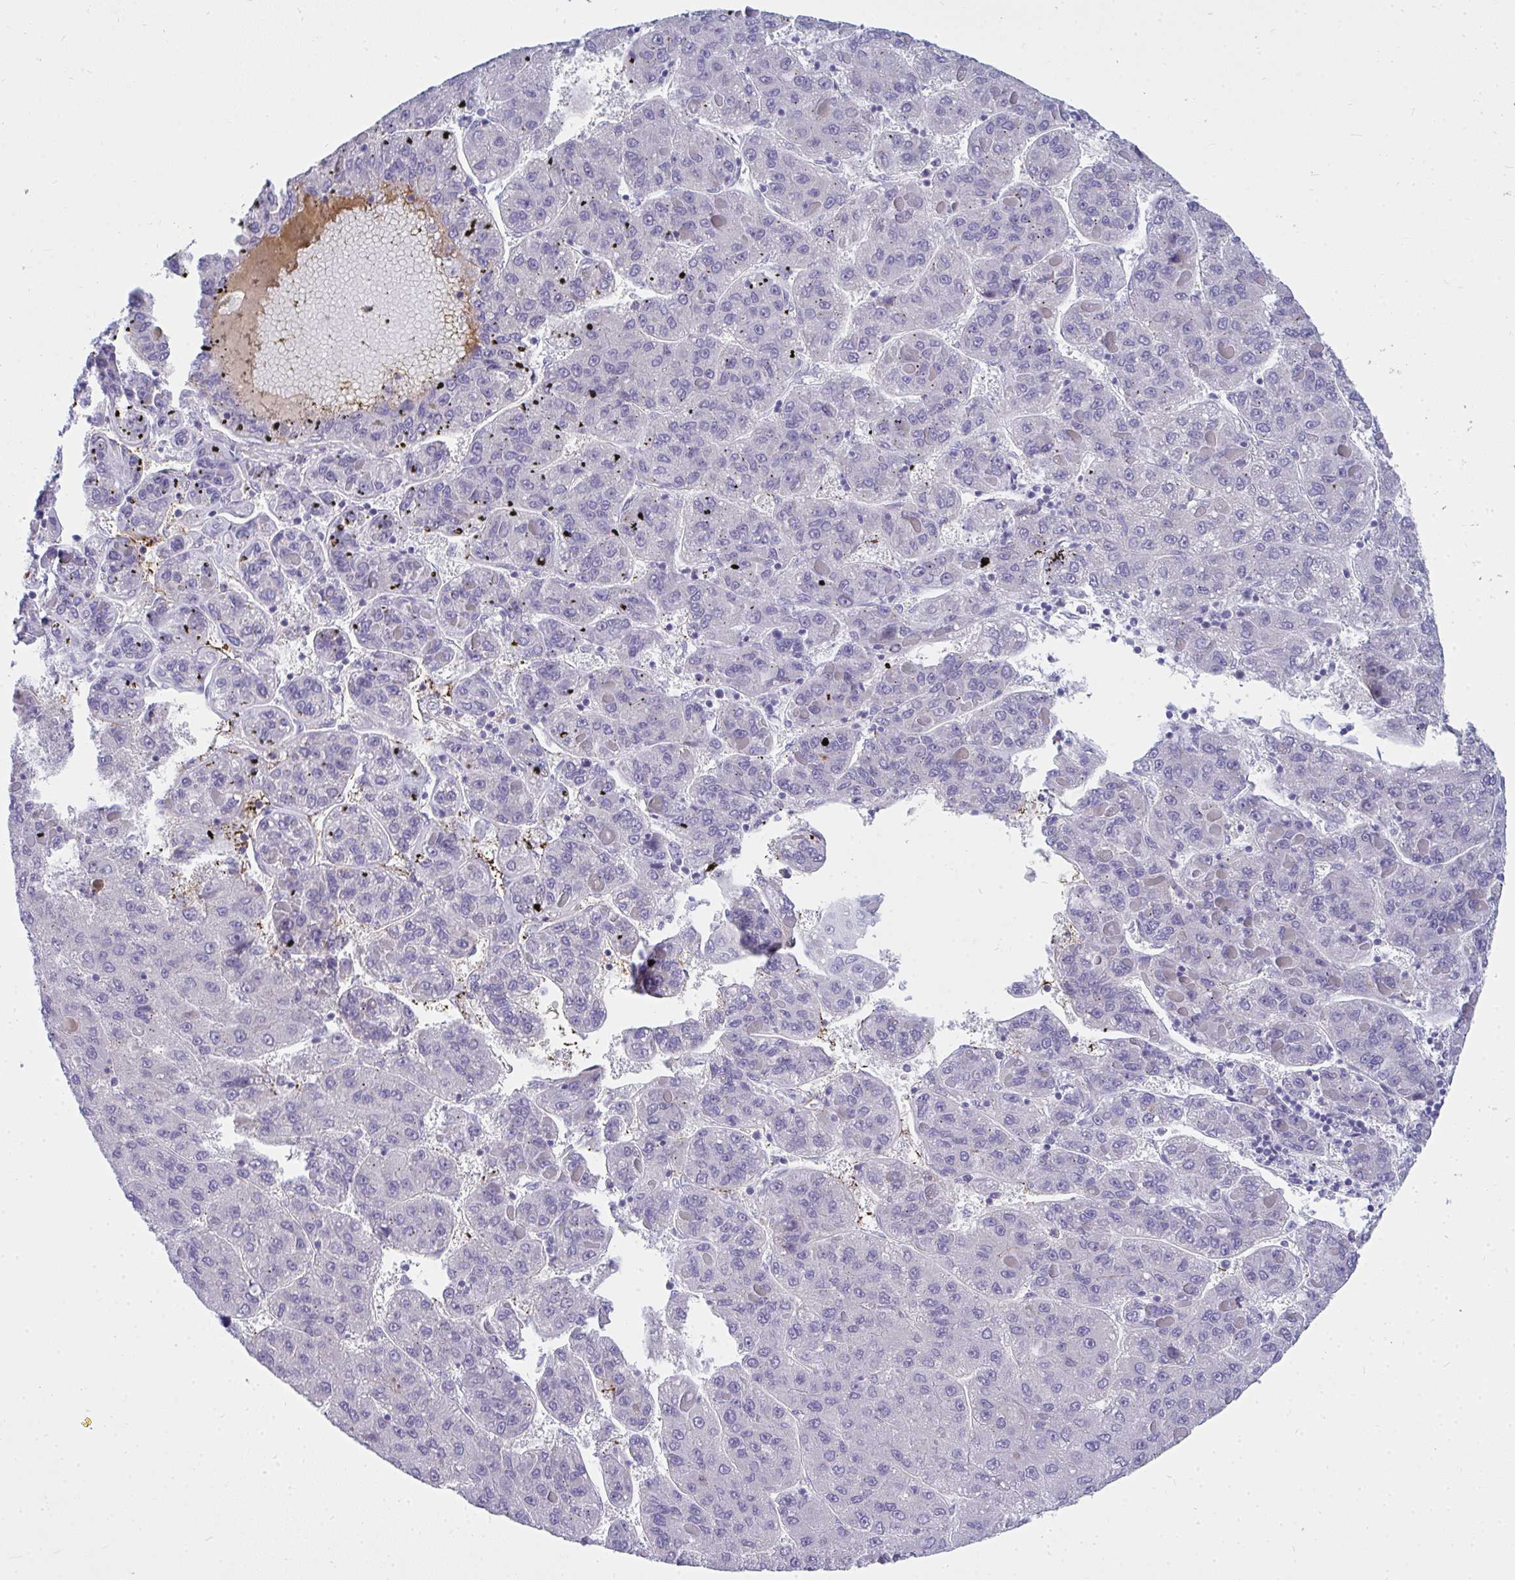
{"staining": {"intensity": "negative", "quantity": "none", "location": "none"}, "tissue": "liver cancer", "cell_type": "Tumor cells", "image_type": "cancer", "snomed": [{"axis": "morphology", "description": "Carcinoma, Hepatocellular, NOS"}, {"axis": "topography", "description": "Liver"}], "caption": "This is an immunohistochemistry micrograph of human liver cancer (hepatocellular carcinoma). There is no expression in tumor cells.", "gene": "TSBP1", "patient": {"sex": "female", "age": 82}}